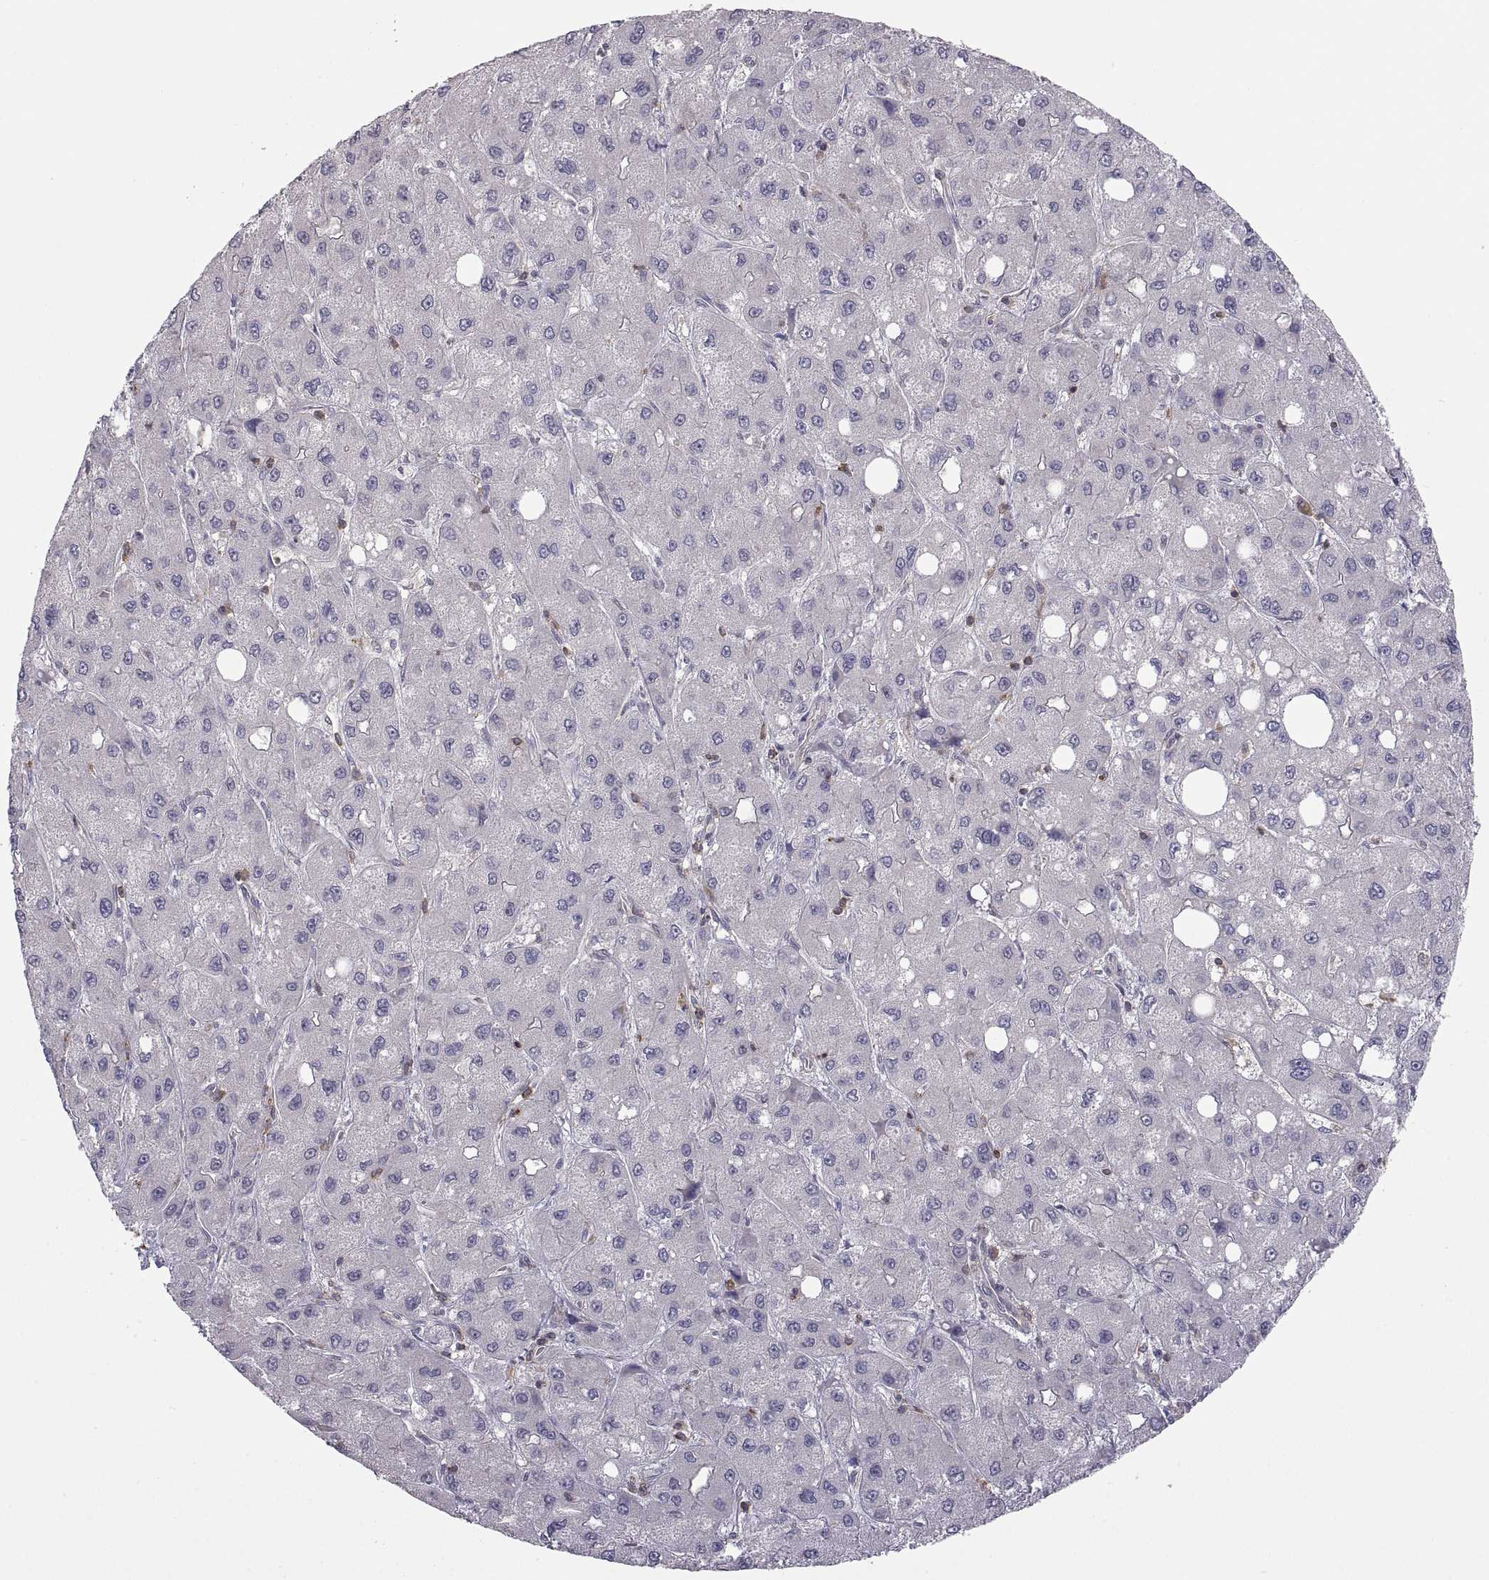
{"staining": {"intensity": "negative", "quantity": "none", "location": "none"}, "tissue": "liver cancer", "cell_type": "Tumor cells", "image_type": "cancer", "snomed": [{"axis": "morphology", "description": "Carcinoma, Hepatocellular, NOS"}, {"axis": "topography", "description": "Liver"}], "caption": "The histopathology image displays no significant staining in tumor cells of liver hepatocellular carcinoma.", "gene": "EZR", "patient": {"sex": "male", "age": 73}}